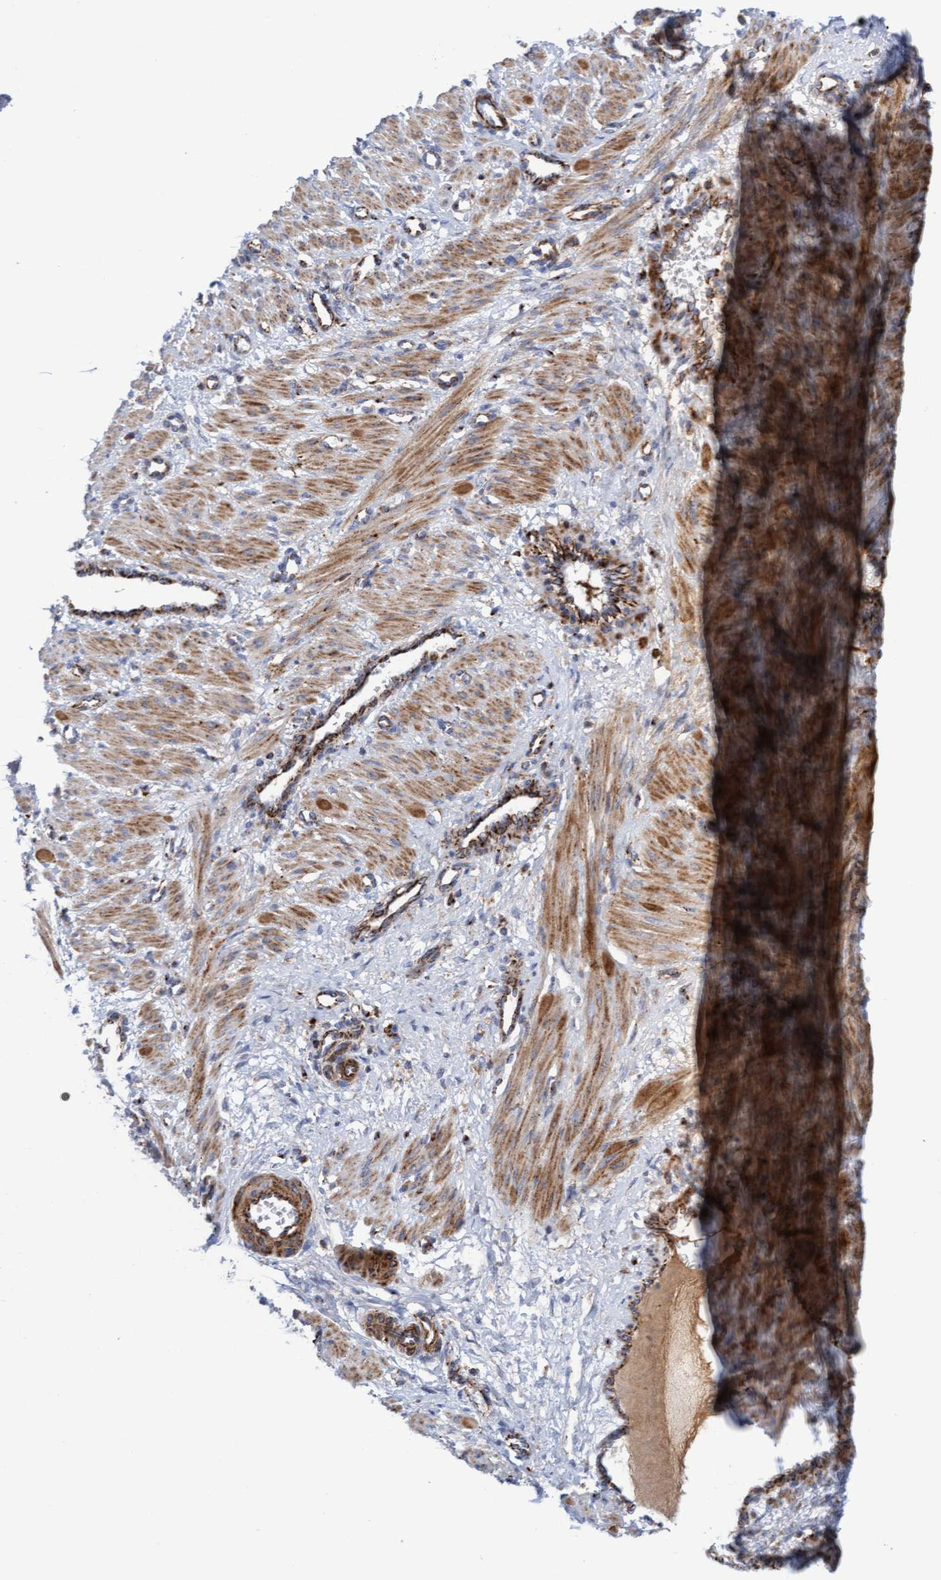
{"staining": {"intensity": "moderate", "quantity": ">75%", "location": "cytoplasmic/membranous"}, "tissue": "smooth muscle", "cell_type": "Smooth muscle cells", "image_type": "normal", "snomed": [{"axis": "morphology", "description": "Normal tissue, NOS"}, {"axis": "topography", "description": "Endometrium"}], "caption": "Protein expression analysis of normal smooth muscle reveals moderate cytoplasmic/membranous expression in about >75% of smooth muscle cells.", "gene": "GGTA1", "patient": {"sex": "female", "age": 33}}